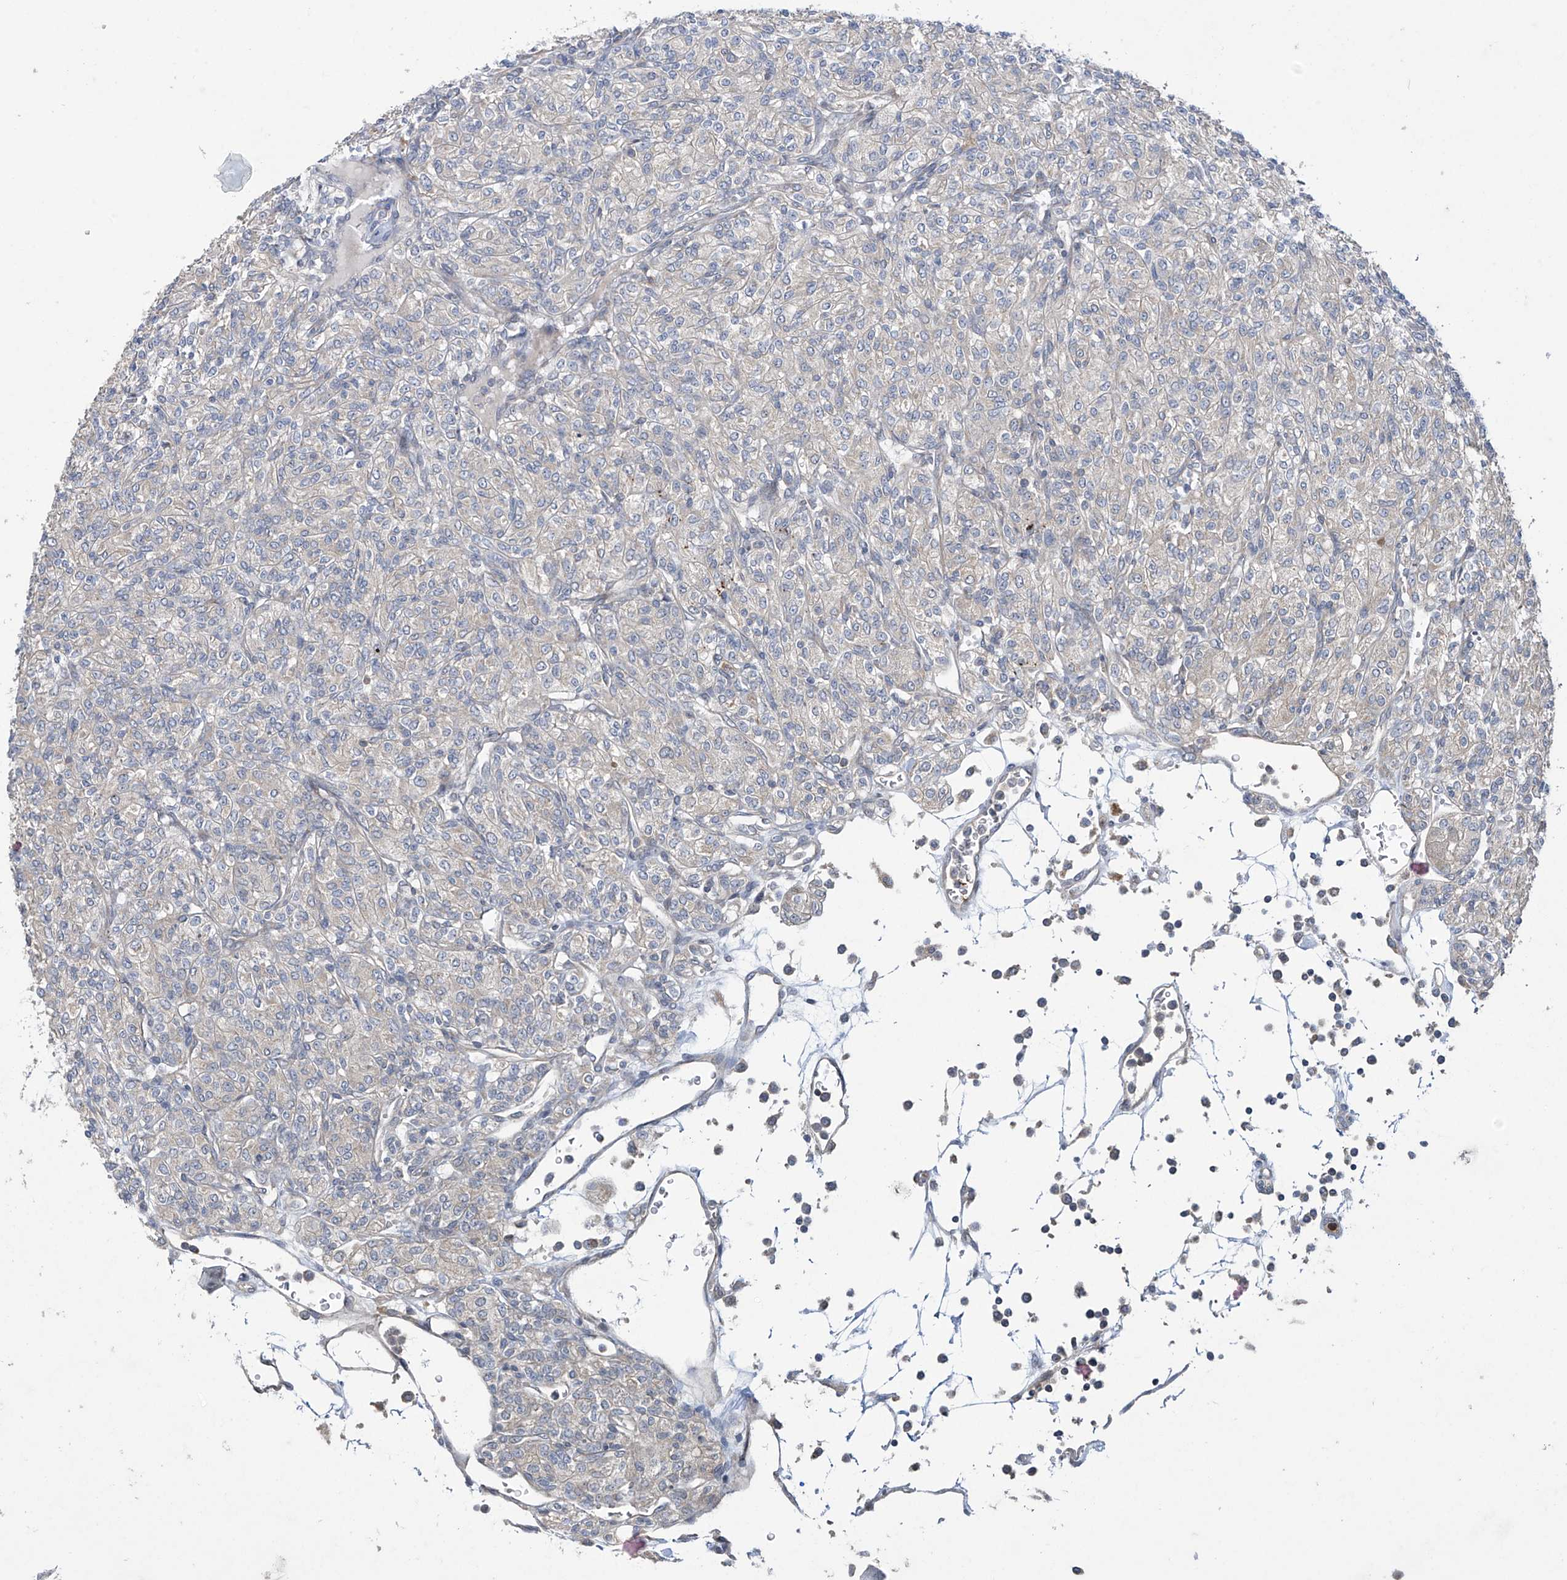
{"staining": {"intensity": "negative", "quantity": "none", "location": "none"}, "tissue": "renal cancer", "cell_type": "Tumor cells", "image_type": "cancer", "snomed": [{"axis": "morphology", "description": "Adenocarcinoma, NOS"}, {"axis": "topography", "description": "Kidney"}], "caption": "Immunohistochemistry (IHC) image of neoplastic tissue: renal cancer stained with DAB displays no significant protein staining in tumor cells.", "gene": "TRIM60", "patient": {"sex": "male", "age": 77}}